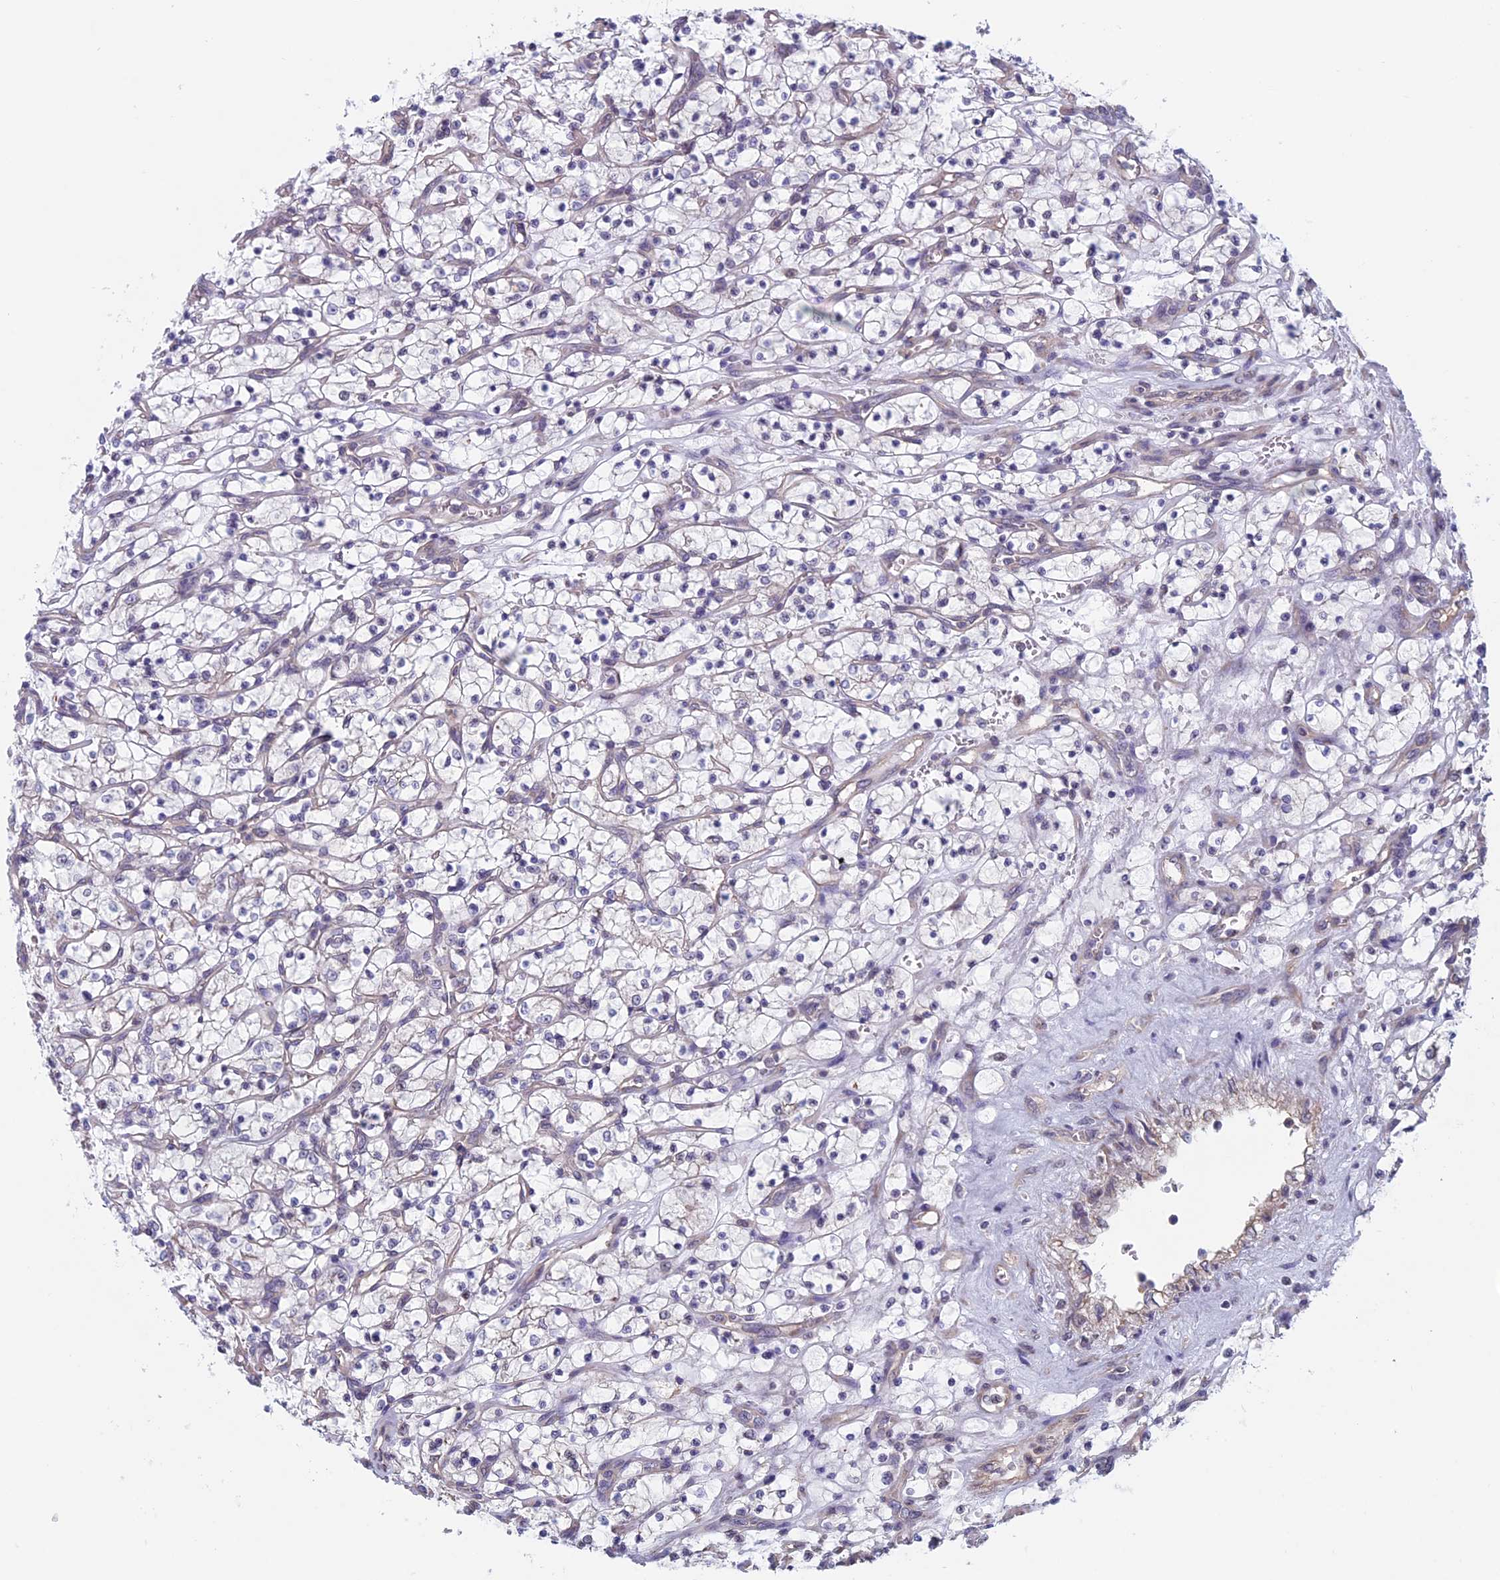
{"staining": {"intensity": "negative", "quantity": "none", "location": "none"}, "tissue": "renal cancer", "cell_type": "Tumor cells", "image_type": "cancer", "snomed": [{"axis": "morphology", "description": "Adenocarcinoma, NOS"}, {"axis": "topography", "description": "Kidney"}], "caption": "Image shows no protein expression in tumor cells of renal cancer tissue.", "gene": "SLC1A6", "patient": {"sex": "female", "age": 69}}